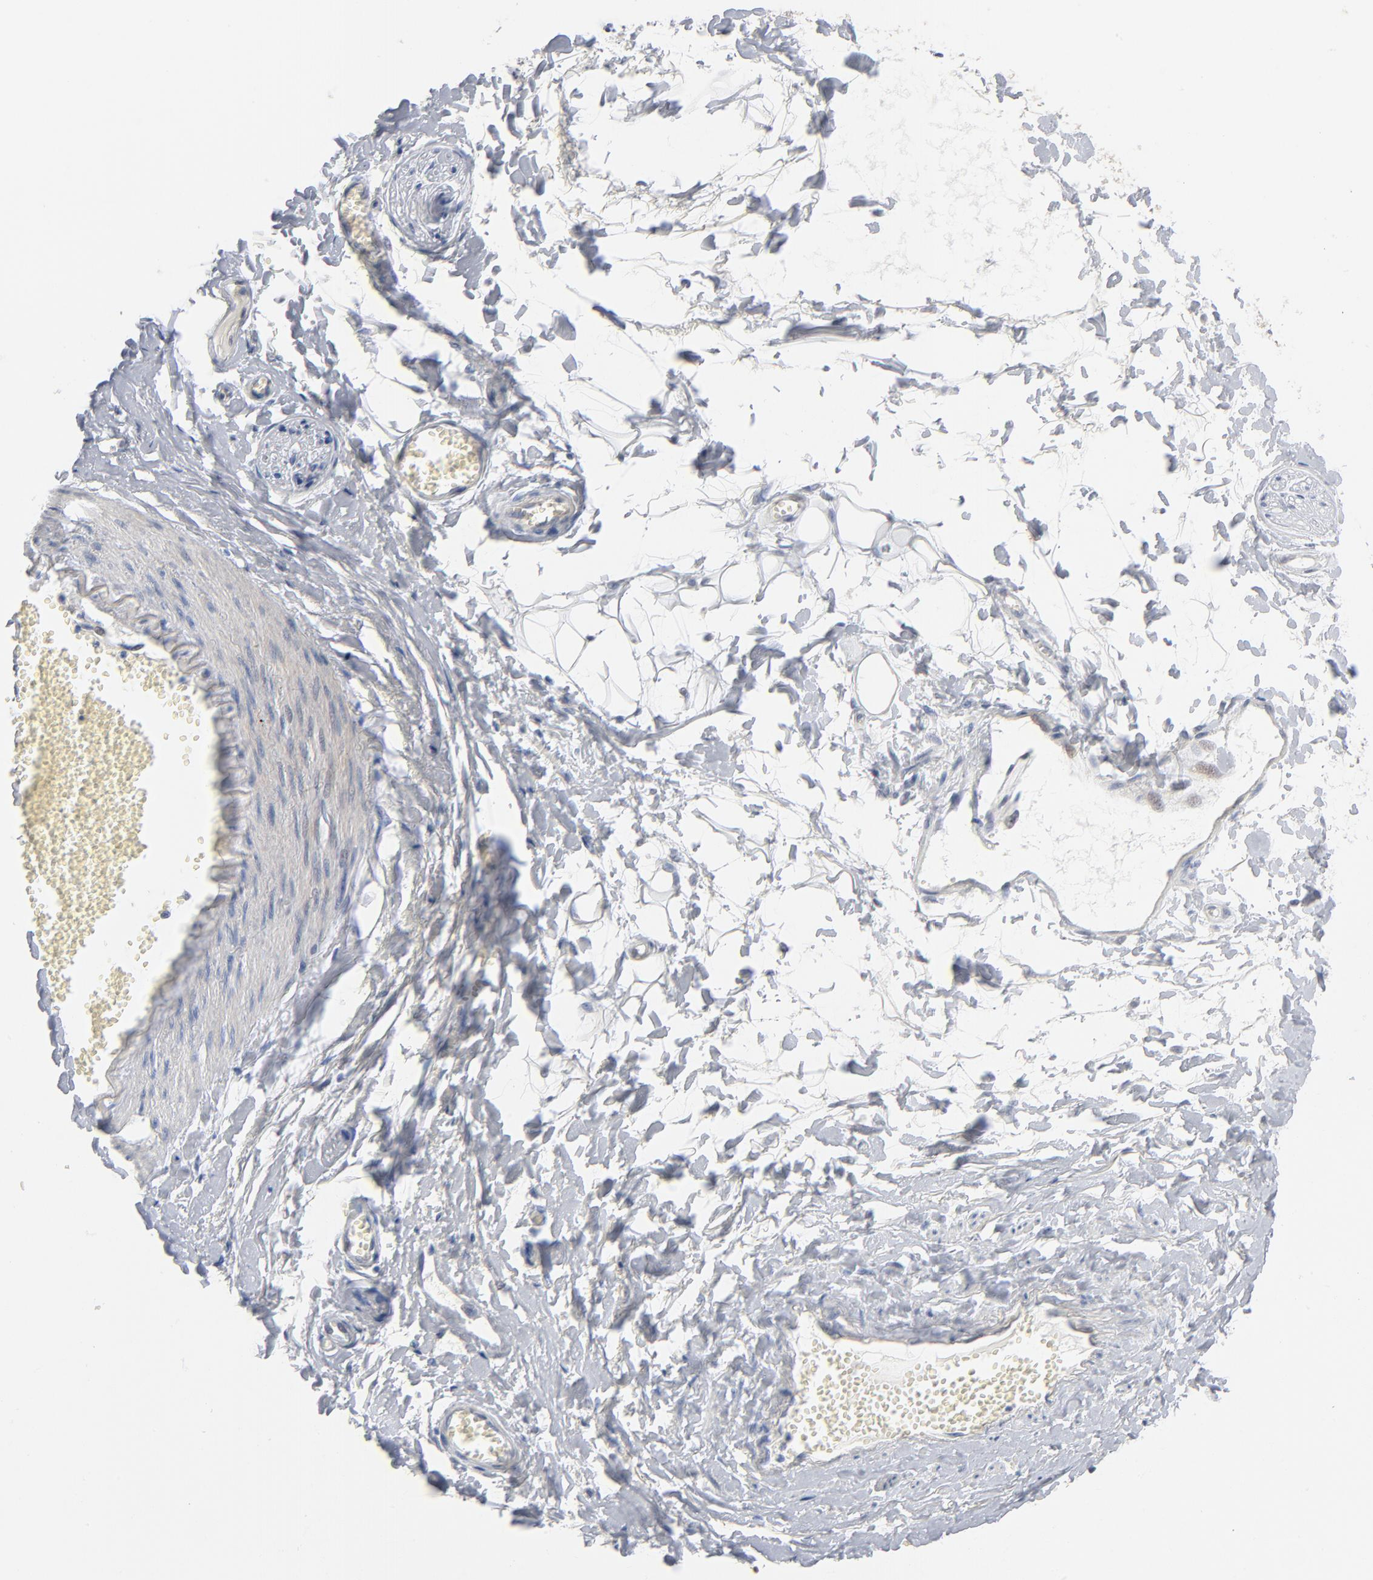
{"staining": {"intensity": "moderate", "quantity": "25%-75%", "location": "cytoplasmic/membranous"}, "tissue": "adipose tissue", "cell_type": "Adipocytes", "image_type": "normal", "snomed": [{"axis": "morphology", "description": "Normal tissue, NOS"}, {"axis": "morphology", "description": "Inflammation, NOS"}, {"axis": "topography", "description": "Salivary gland"}, {"axis": "topography", "description": "Peripheral nerve tissue"}], "caption": "The image exhibits a brown stain indicating the presence of a protein in the cytoplasmic/membranous of adipocytes in adipose tissue. (brown staining indicates protein expression, while blue staining denotes nuclei).", "gene": "EPCAM", "patient": {"sex": "female", "age": 75}}